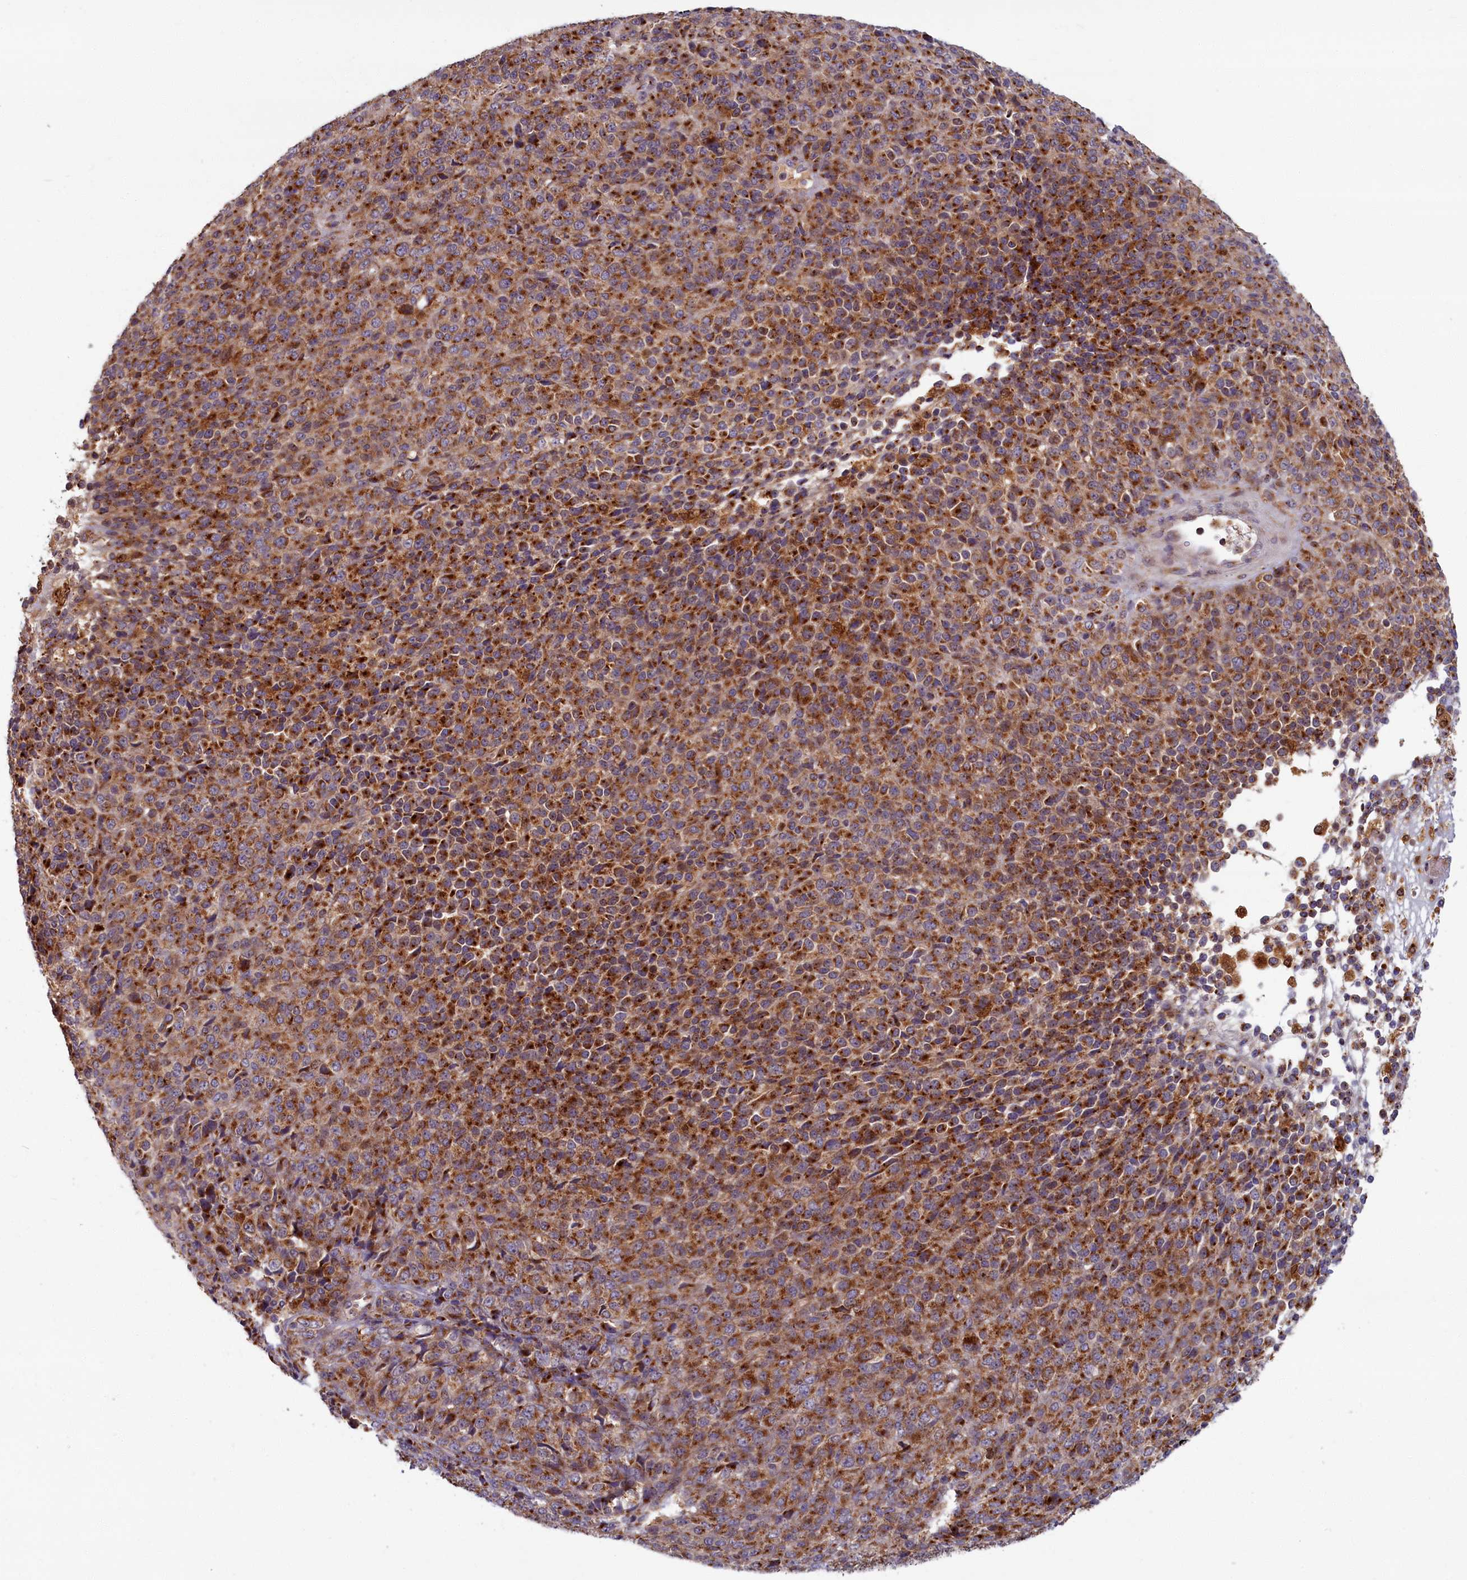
{"staining": {"intensity": "moderate", "quantity": ">75%", "location": "cytoplasmic/membranous"}, "tissue": "melanoma", "cell_type": "Tumor cells", "image_type": "cancer", "snomed": [{"axis": "morphology", "description": "Malignant melanoma, Metastatic site"}, {"axis": "topography", "description": "Brain"}], "caption": "High-power microscopy captured an immunohistochemistry (IHC) photomicrograph of melanoma, revealing moderate cytoplasmic/membranous expression in approximately >75% of tumor cells.", "gene": "BLVRB", "patient": {"sex": "female", "age": 56}}